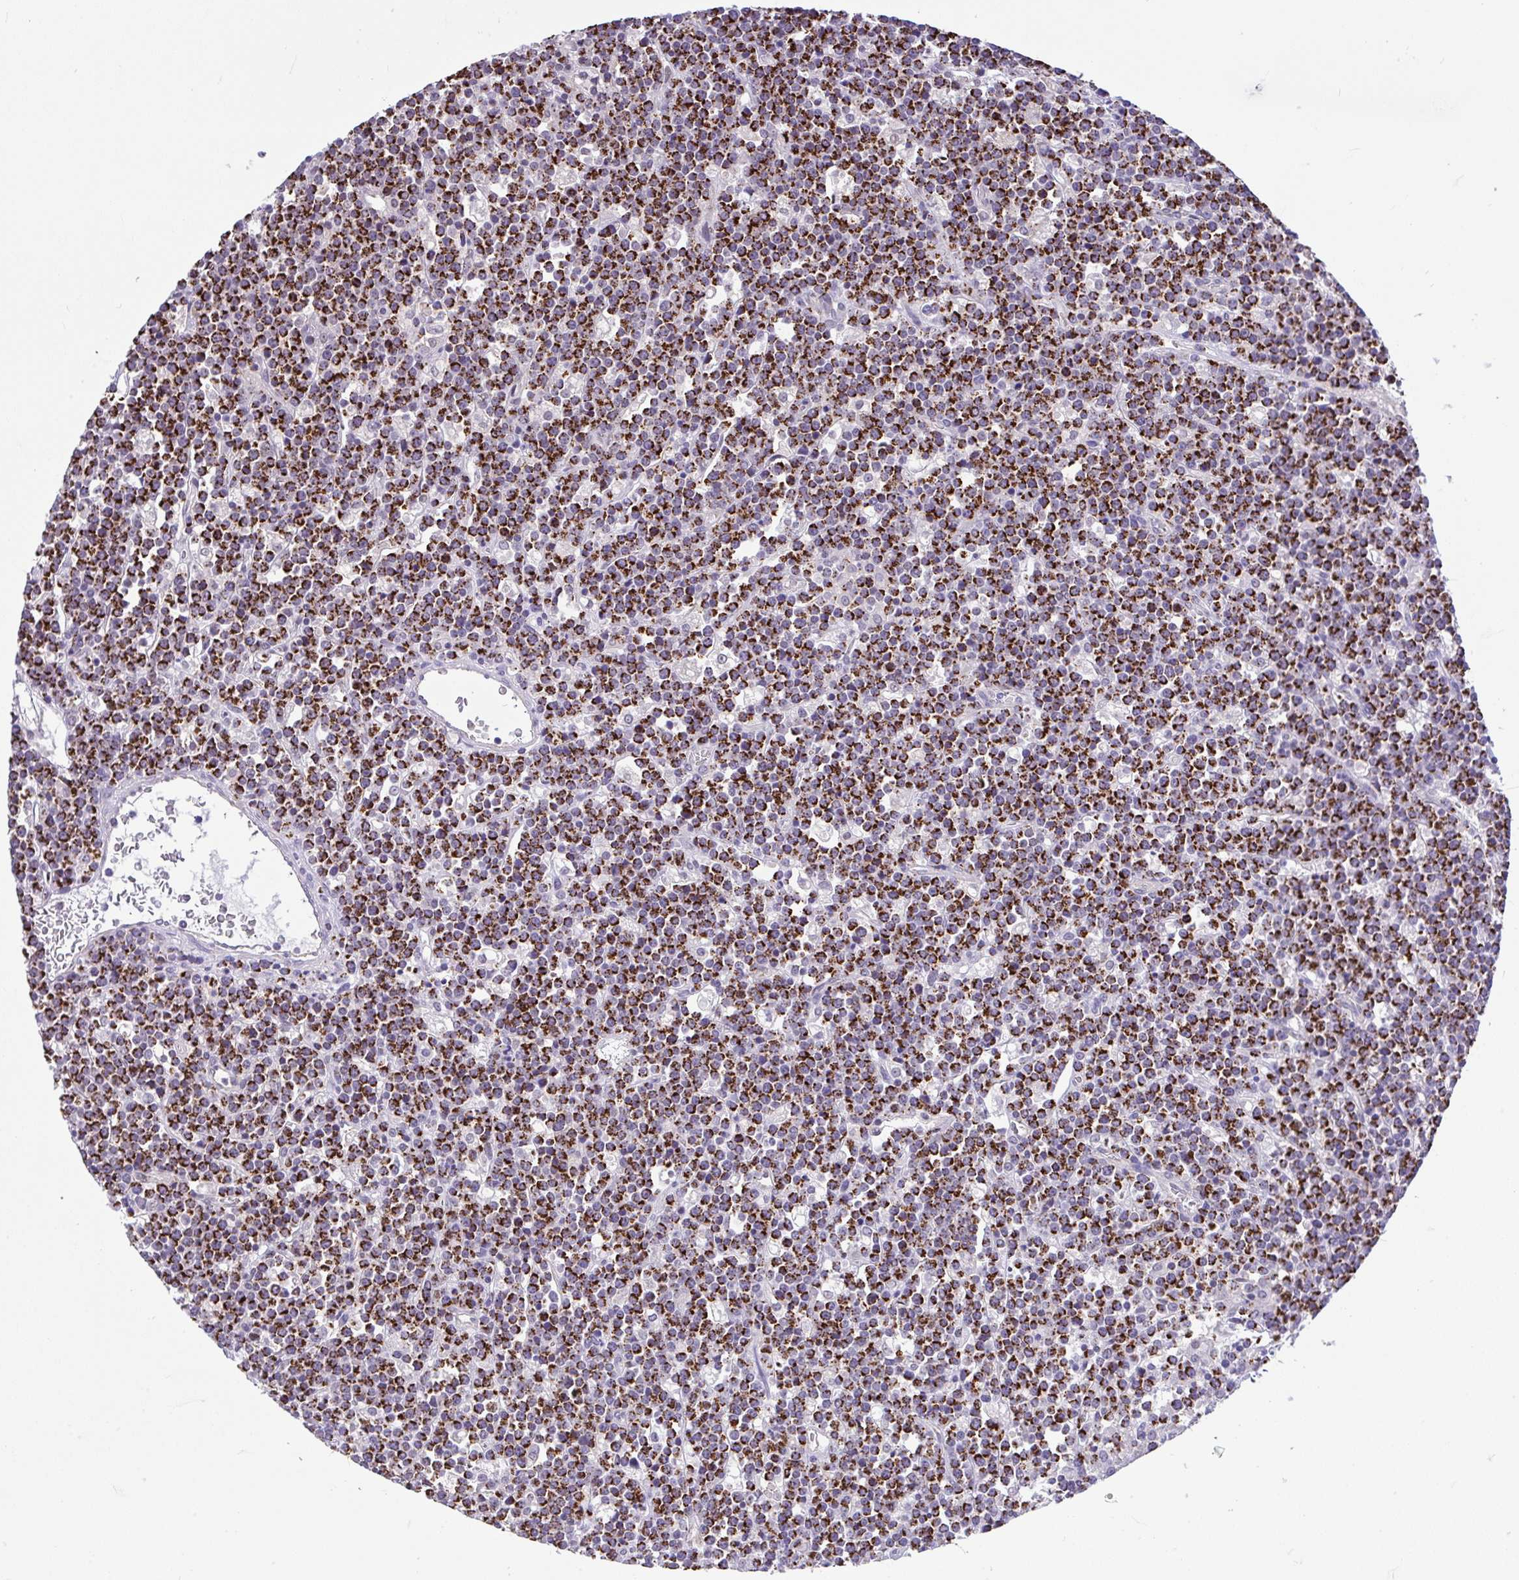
{"staining": {"intensity": "strong", "quantity": ">75%", "location": "cytoplasmic/membranous"}, "tissue": "lymphoma", "cell_type": "Tumor cells", "image_type": "cancer", "snomed": [{"axis": "morphology", "description": "Malignant lymphoma, non-Hodgkin's type, High grade"}, {"axis": "topography", "description": "Ovary"}], "caption": "Brown immunohistochemical staining in lymphoma demonstrates strong cytoplasmic/membranous expression in approximately >75% of tumor cells. The staining is performed using DAB brown chromogen to label protein expression. The nuclei are counter-stained blue using hematoxylin.", "gene": "PYCR2", "patient": {"sex": "female", "age": 56}}